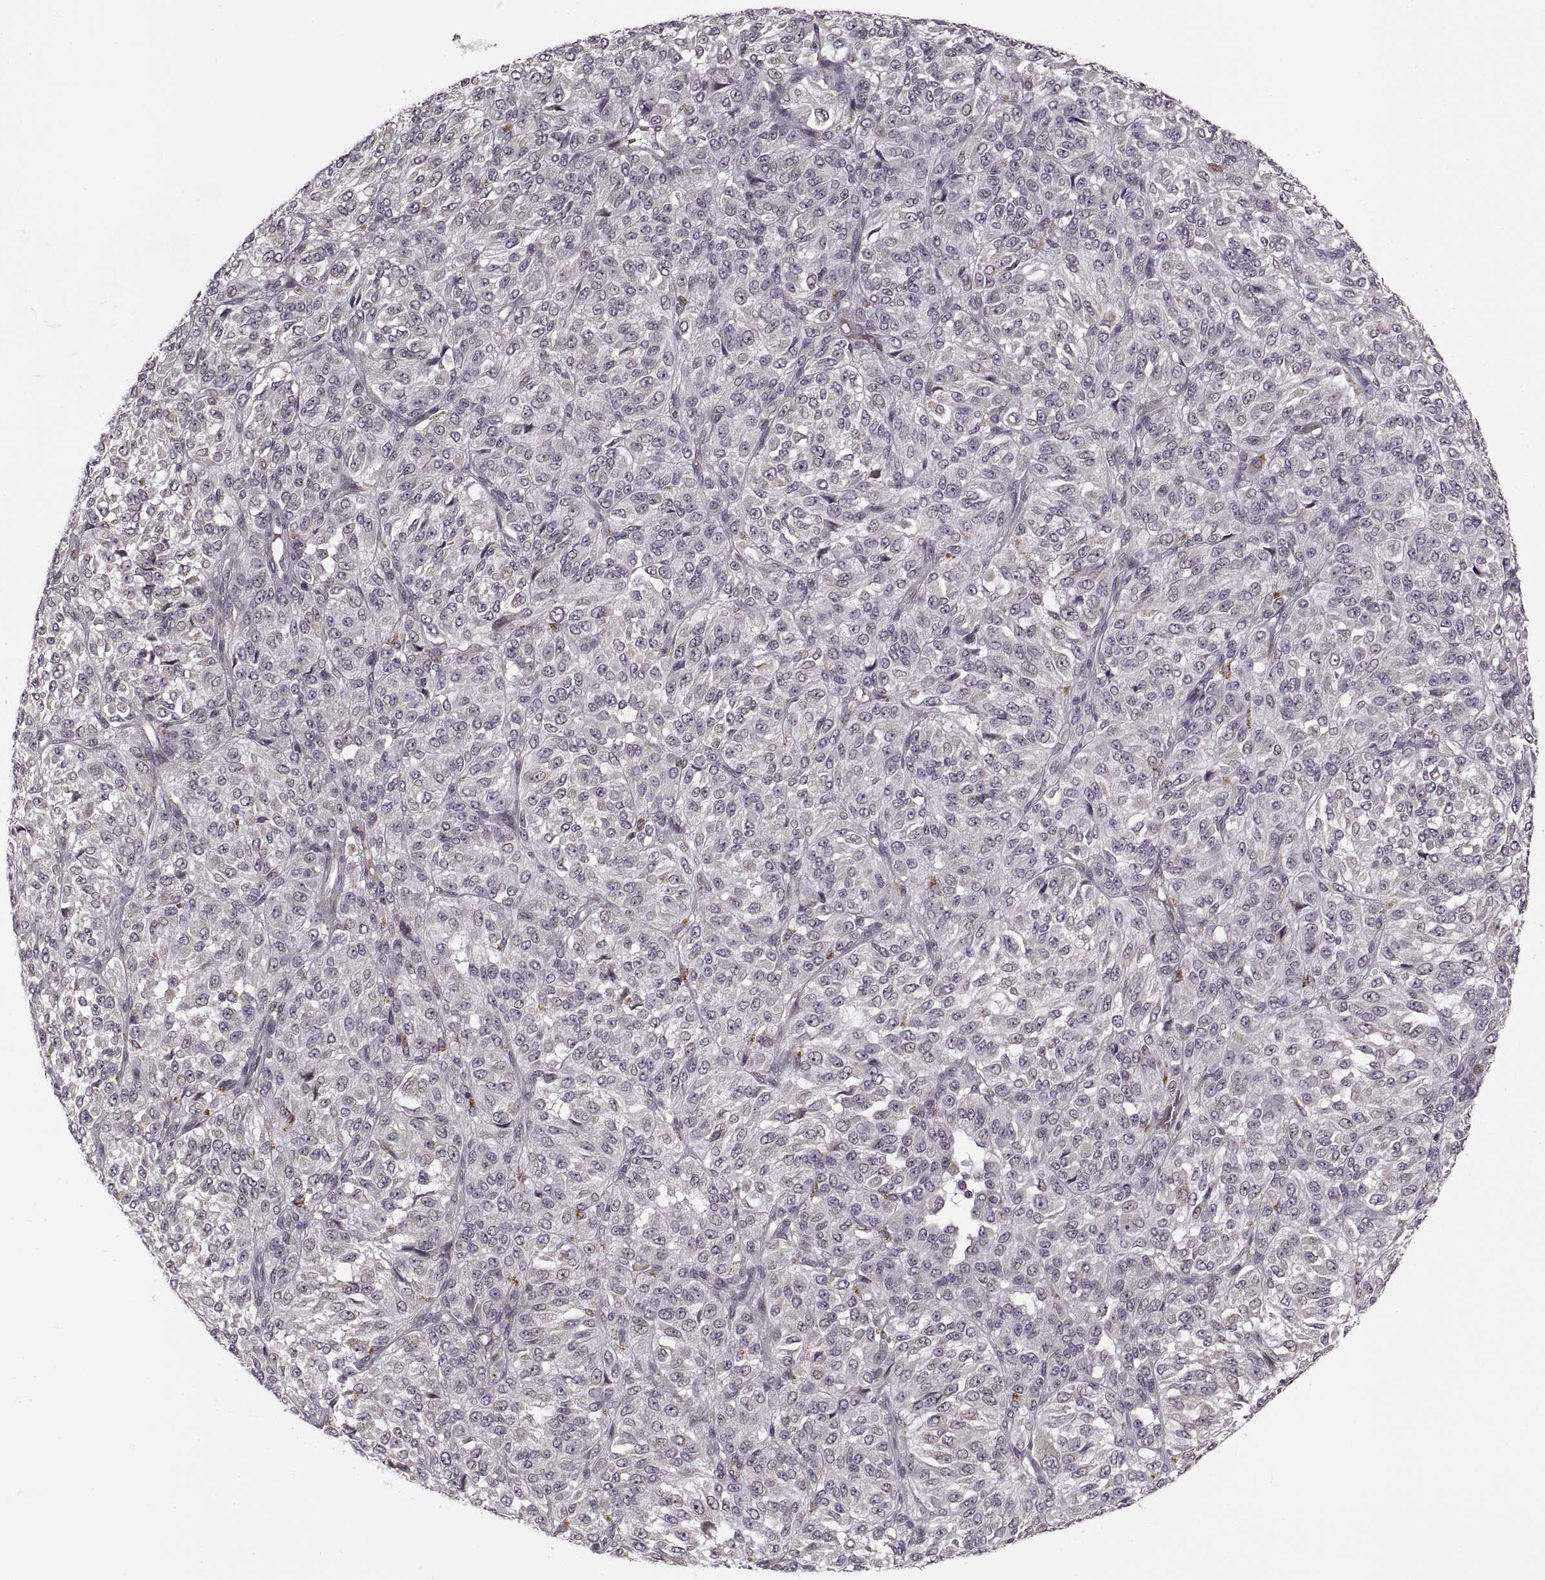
{"staining": {"intensity": "negative", "quantity": "none", "location": "none"}, "tissue": "melanoma", "cell_type": "Tumor cells", "image_type": "cancer", "snomed": [{"axis": "morphology", "description": "Malignant melanoma, Metastatic site"}, {"axis": "topography", "description": "Brain"}], "caption": "There is no significant expression in tumor cells of melanoma.", "gene": "ASIC3", "patient": {"sex": "female", "age": 56}}